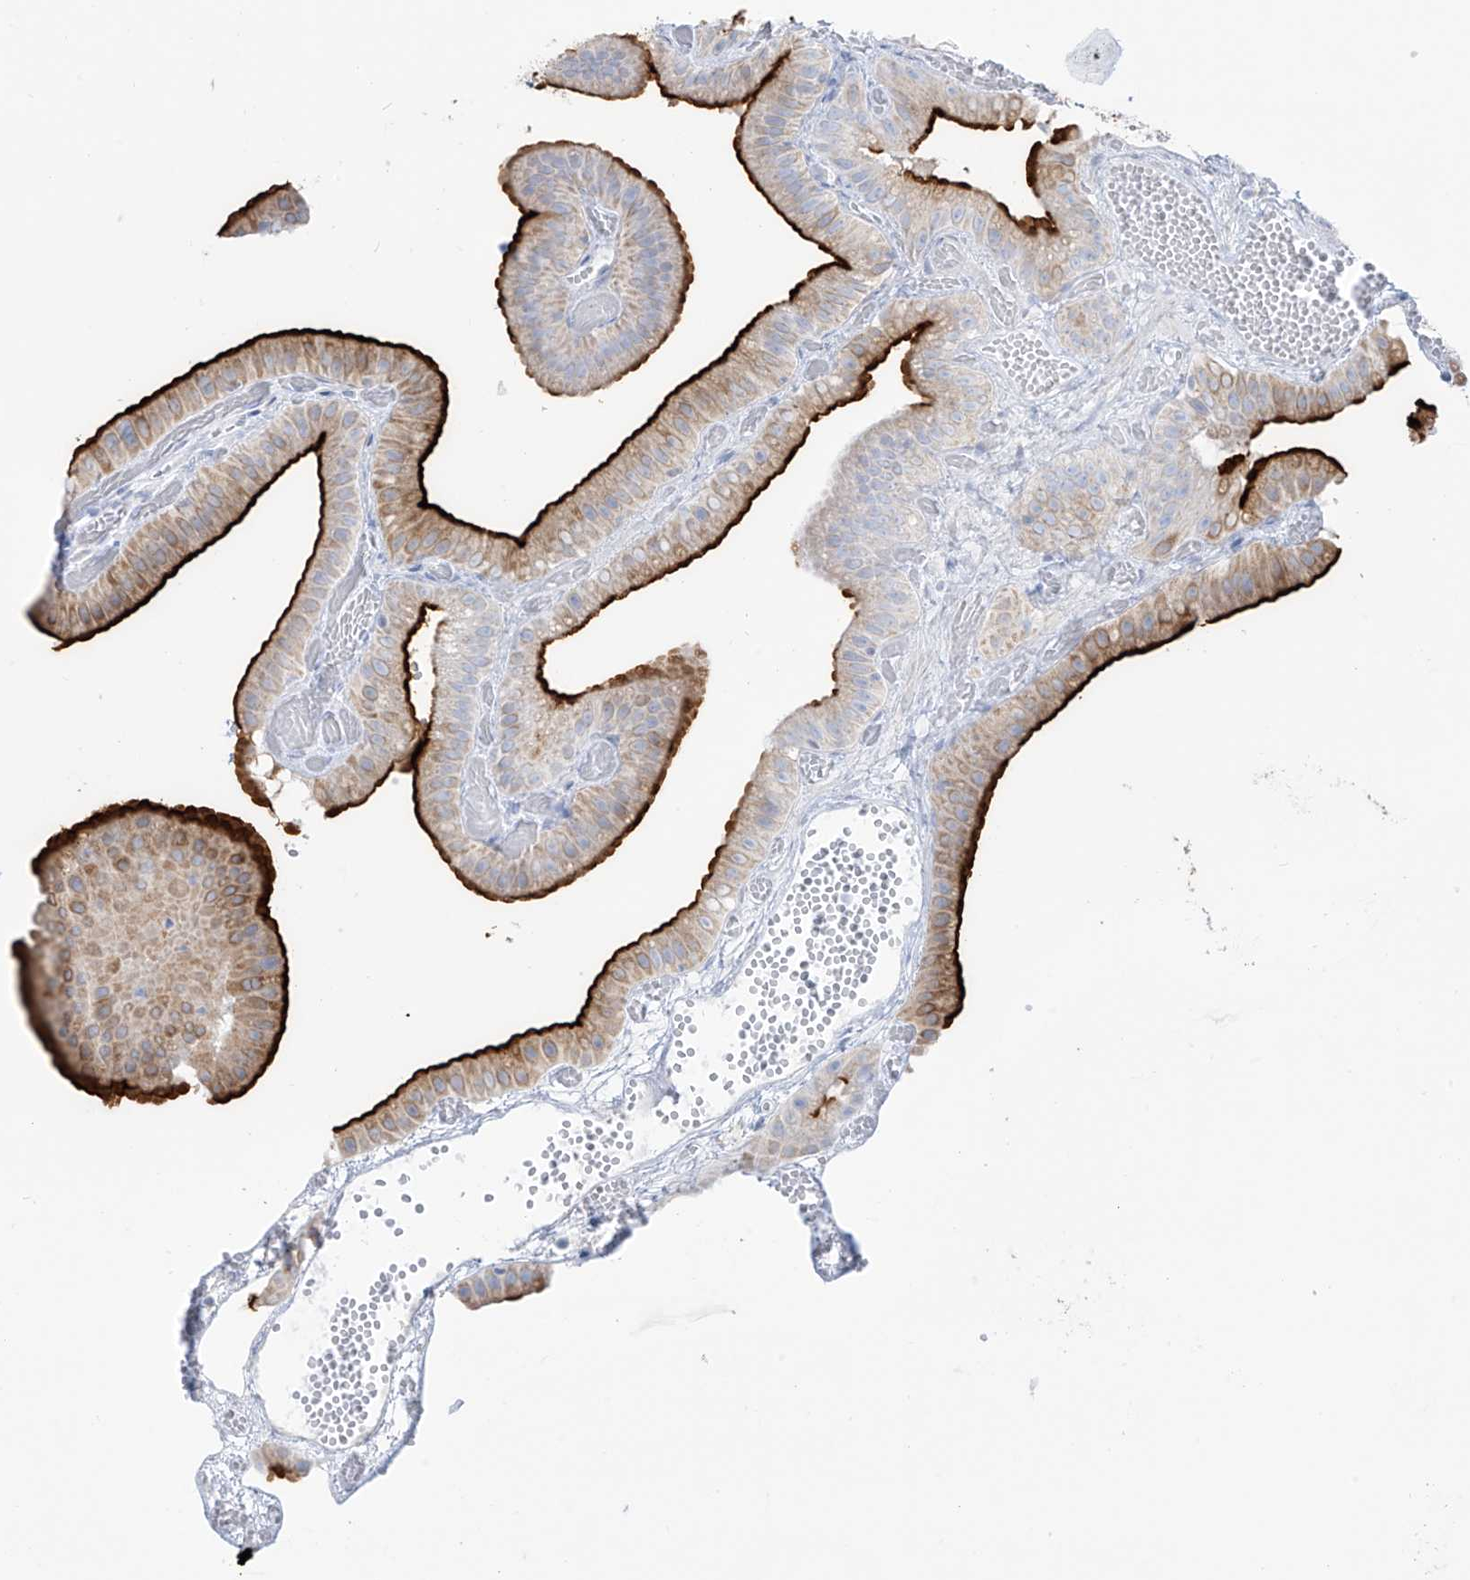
{"staining": {"intensity": "strong", "quantity": ">75%", "location": "cytoplasmic/membranous"}, "tissue": "gallbladder", "cell_type": "Glandular cells", "image_type": "normal", "snomed": [{"axis": "morphology", "description": "Normal tissue, NOS"}, {"axis": "topography", "description": "Gallbladder"}], "caption": "High-magnification brightfield microscopy of benign gallbladder stained with DAB (3,3'-diaminobenzidine) (brown) and counterstained with hematoxylin (blue). glandular cells exhibit strong cytoplasmic/membranous expression is identified in about>75% of cells.", "gene": "SLC26A3", "patient": {"sex": "female", "age": 64}}